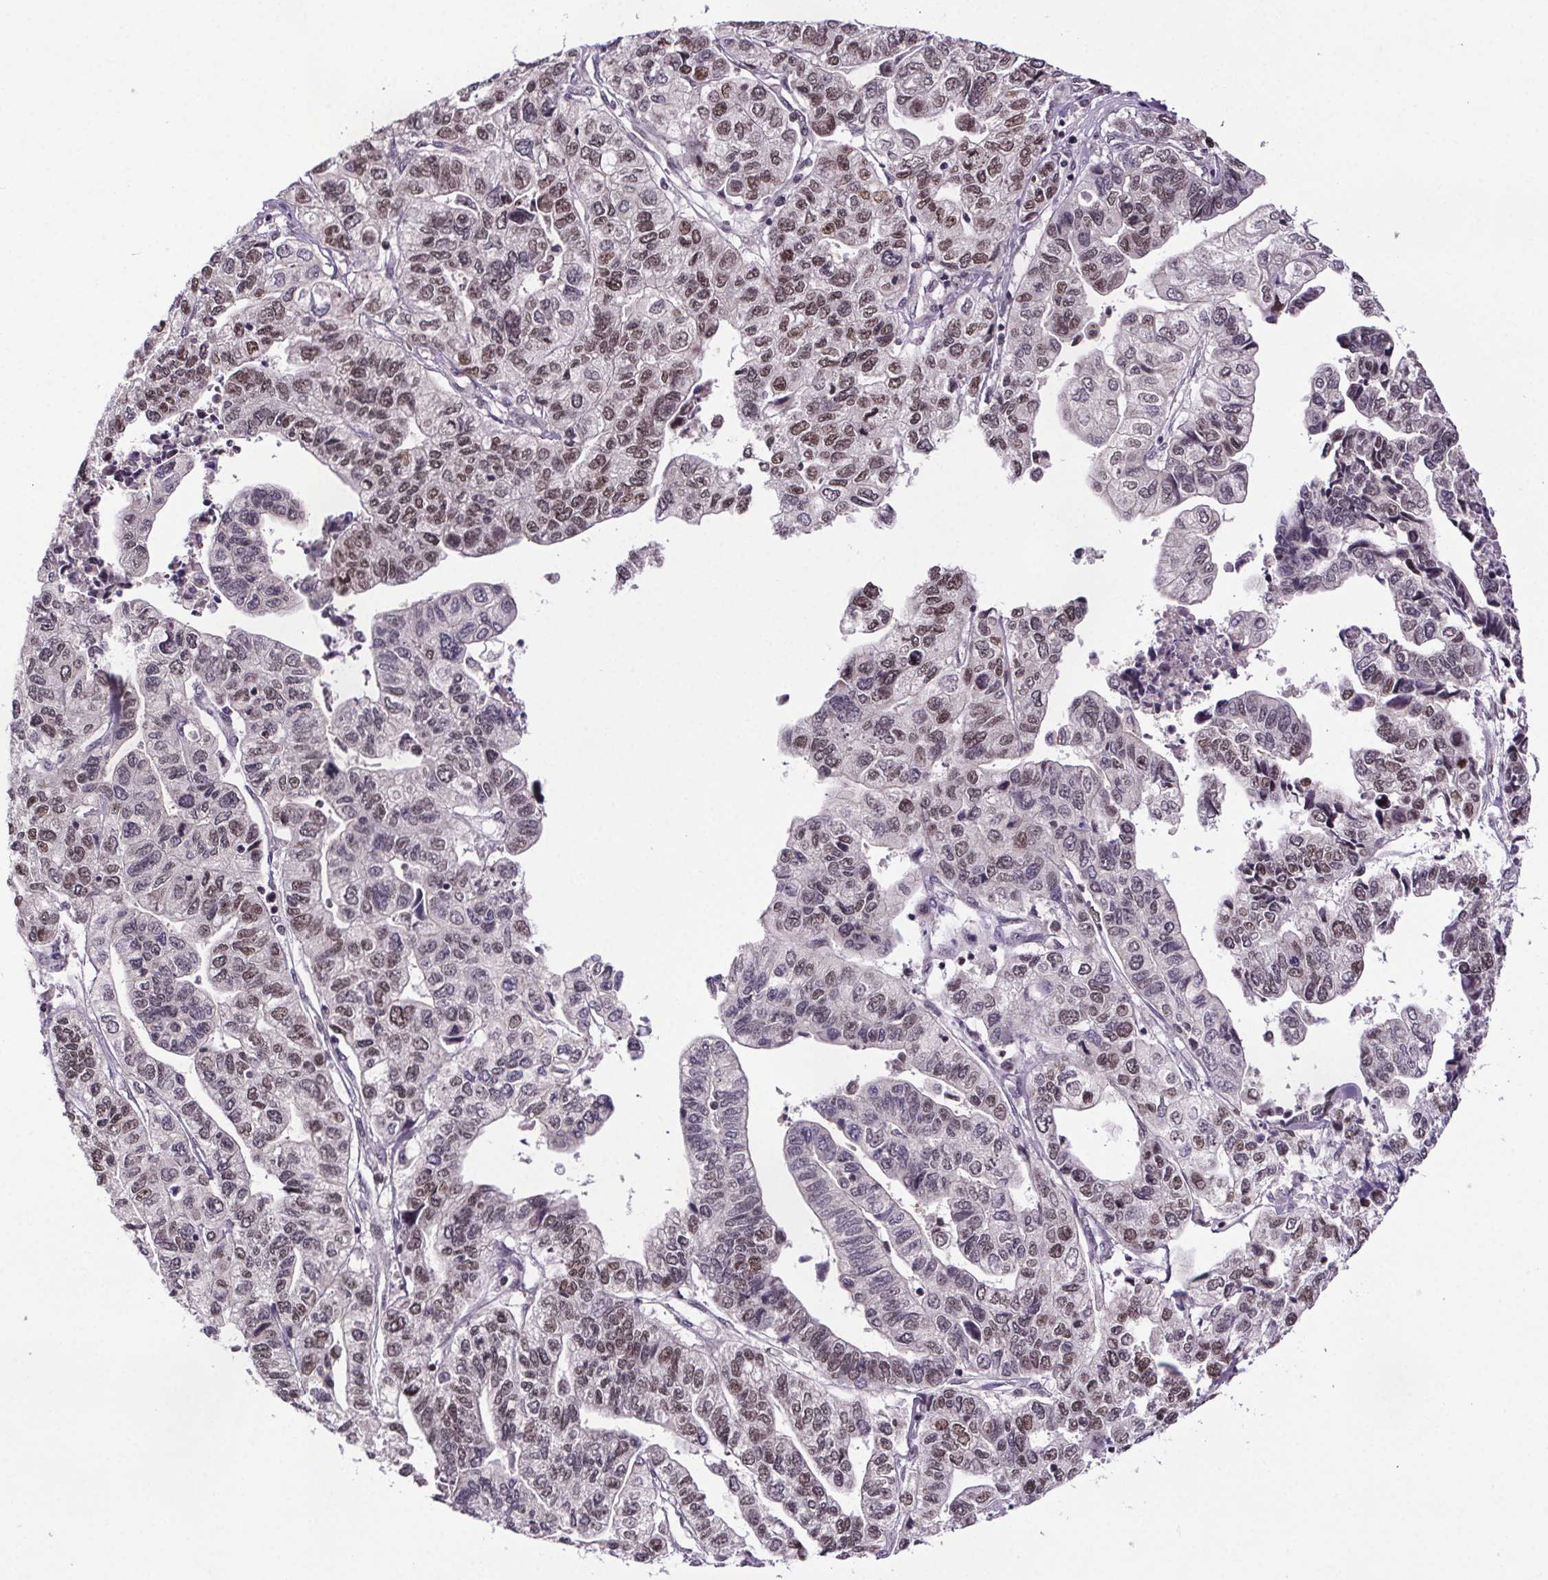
{"staining": {"intensity": "moderate", "quantity": "<25%", "location": "nuclear"}, "tissue": "stomach cancer", "cell_type": "Tumor cells", "image_type": "cancer", "snomed": [{"axis": "morphology", "description": "Adenocarcinoma, NOS"}, {"axis": "topography", "description": "Stomach, upper"}], "caption": "Stomach adenocarcinoma stained with a protein marker reveals moderate staining in tumor cells.", "gene": "ATMIN", "patient": {"sex": "female", "age": 67}}